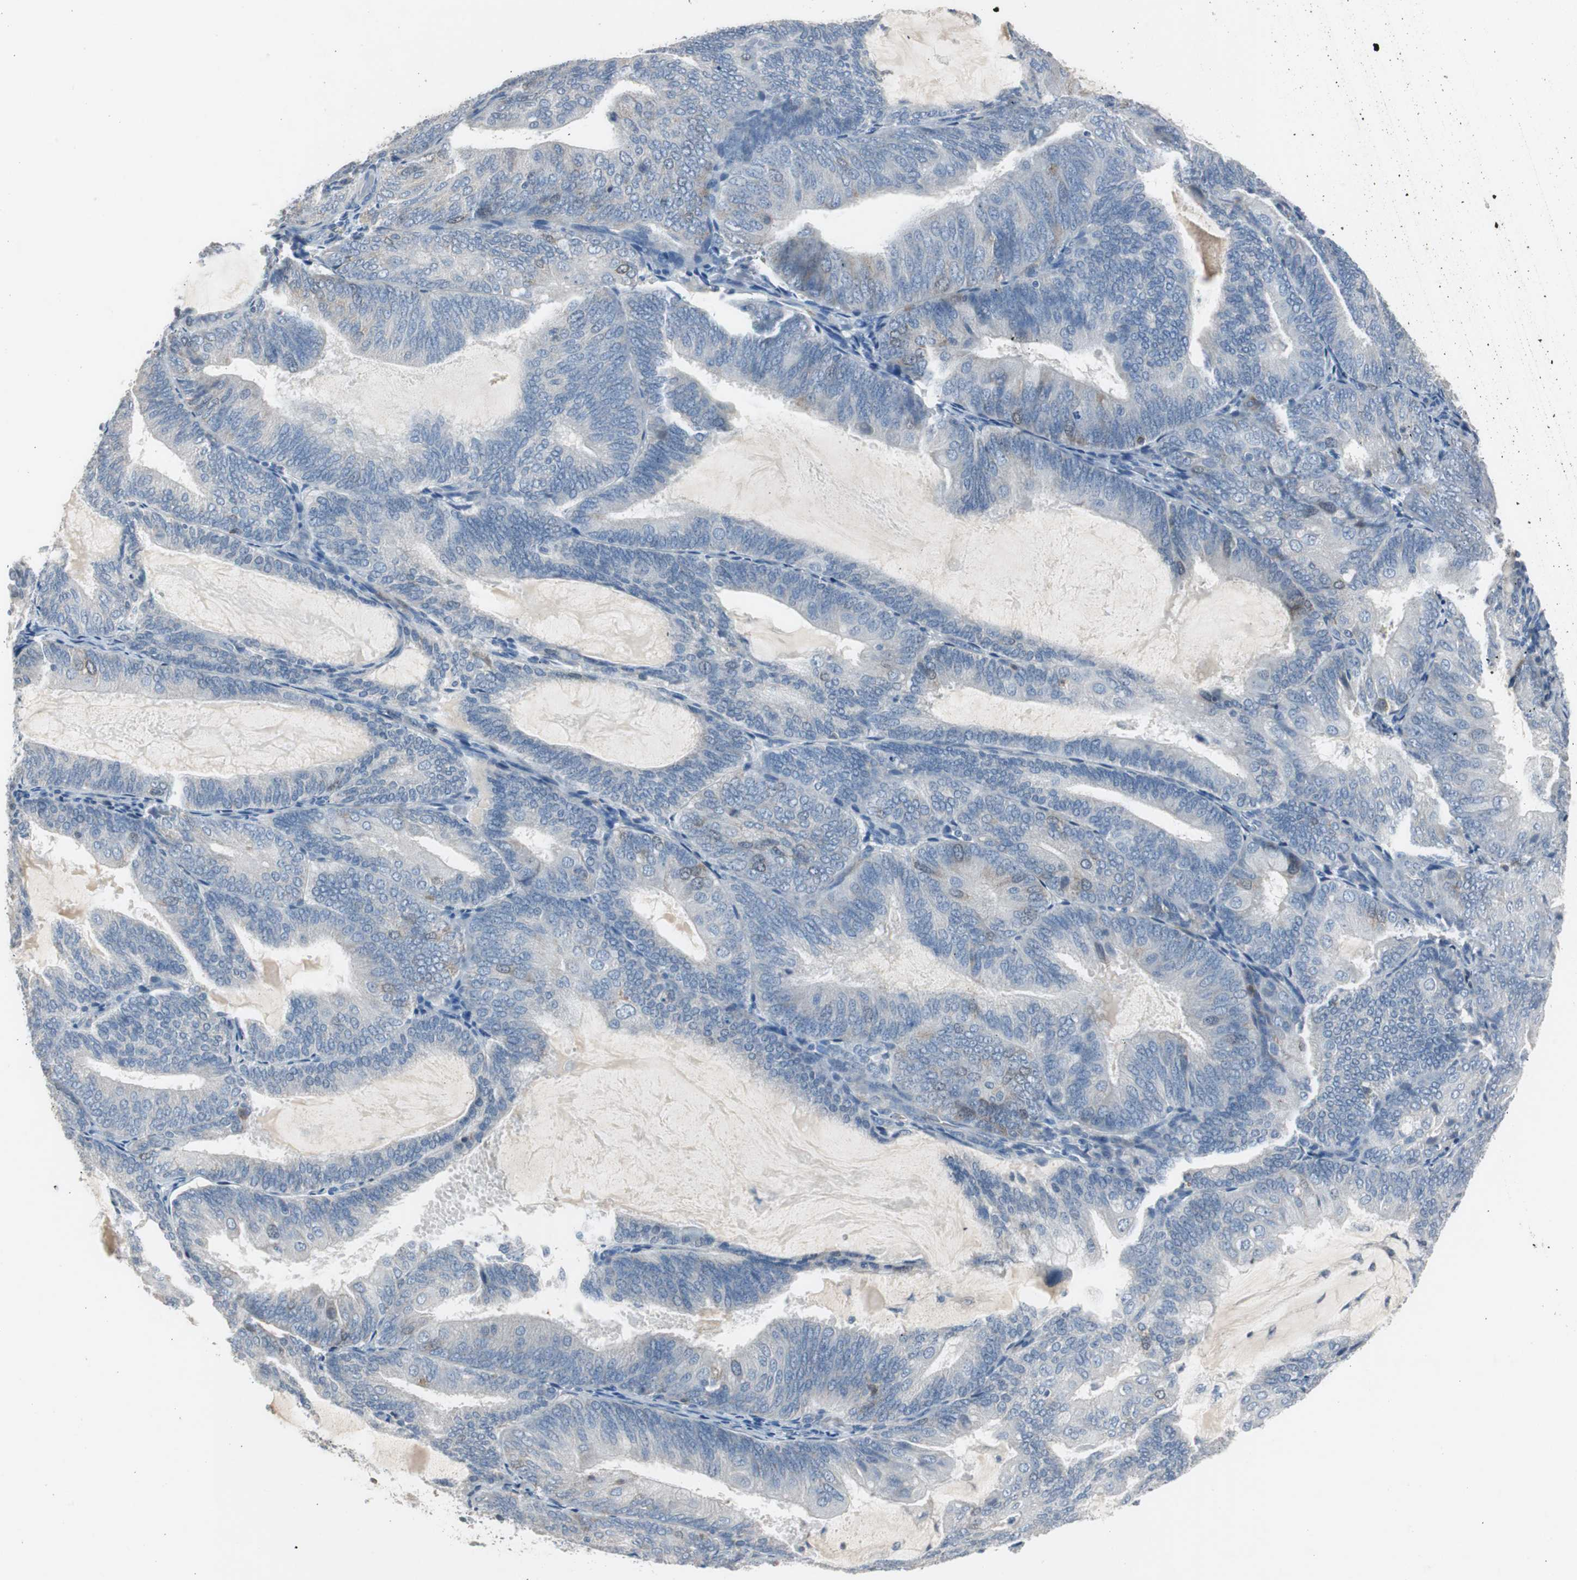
{"staining": {"intensity": "strong", "quantity": "<25%", "location": "cytoplasmic/membranous"}, "tissue": "endometrial cancer", "cell_type": "Tumor cells", "image_type": "cancer", "snomed": [{"axis": "morphology", "description": "Adenocarcinoma, NOS"}, {"axis": "topography", "description": "Endometrium"}], "caption": "IHC image of endometrial cancer (adenocarcinoma) stained for a protein (brown), which reveals medium levels of strong cytoplasmic/membranous expression in about <25% of tumor cells.", "gene": "TK1", "patient": {"sex": "female", "age": 81}}